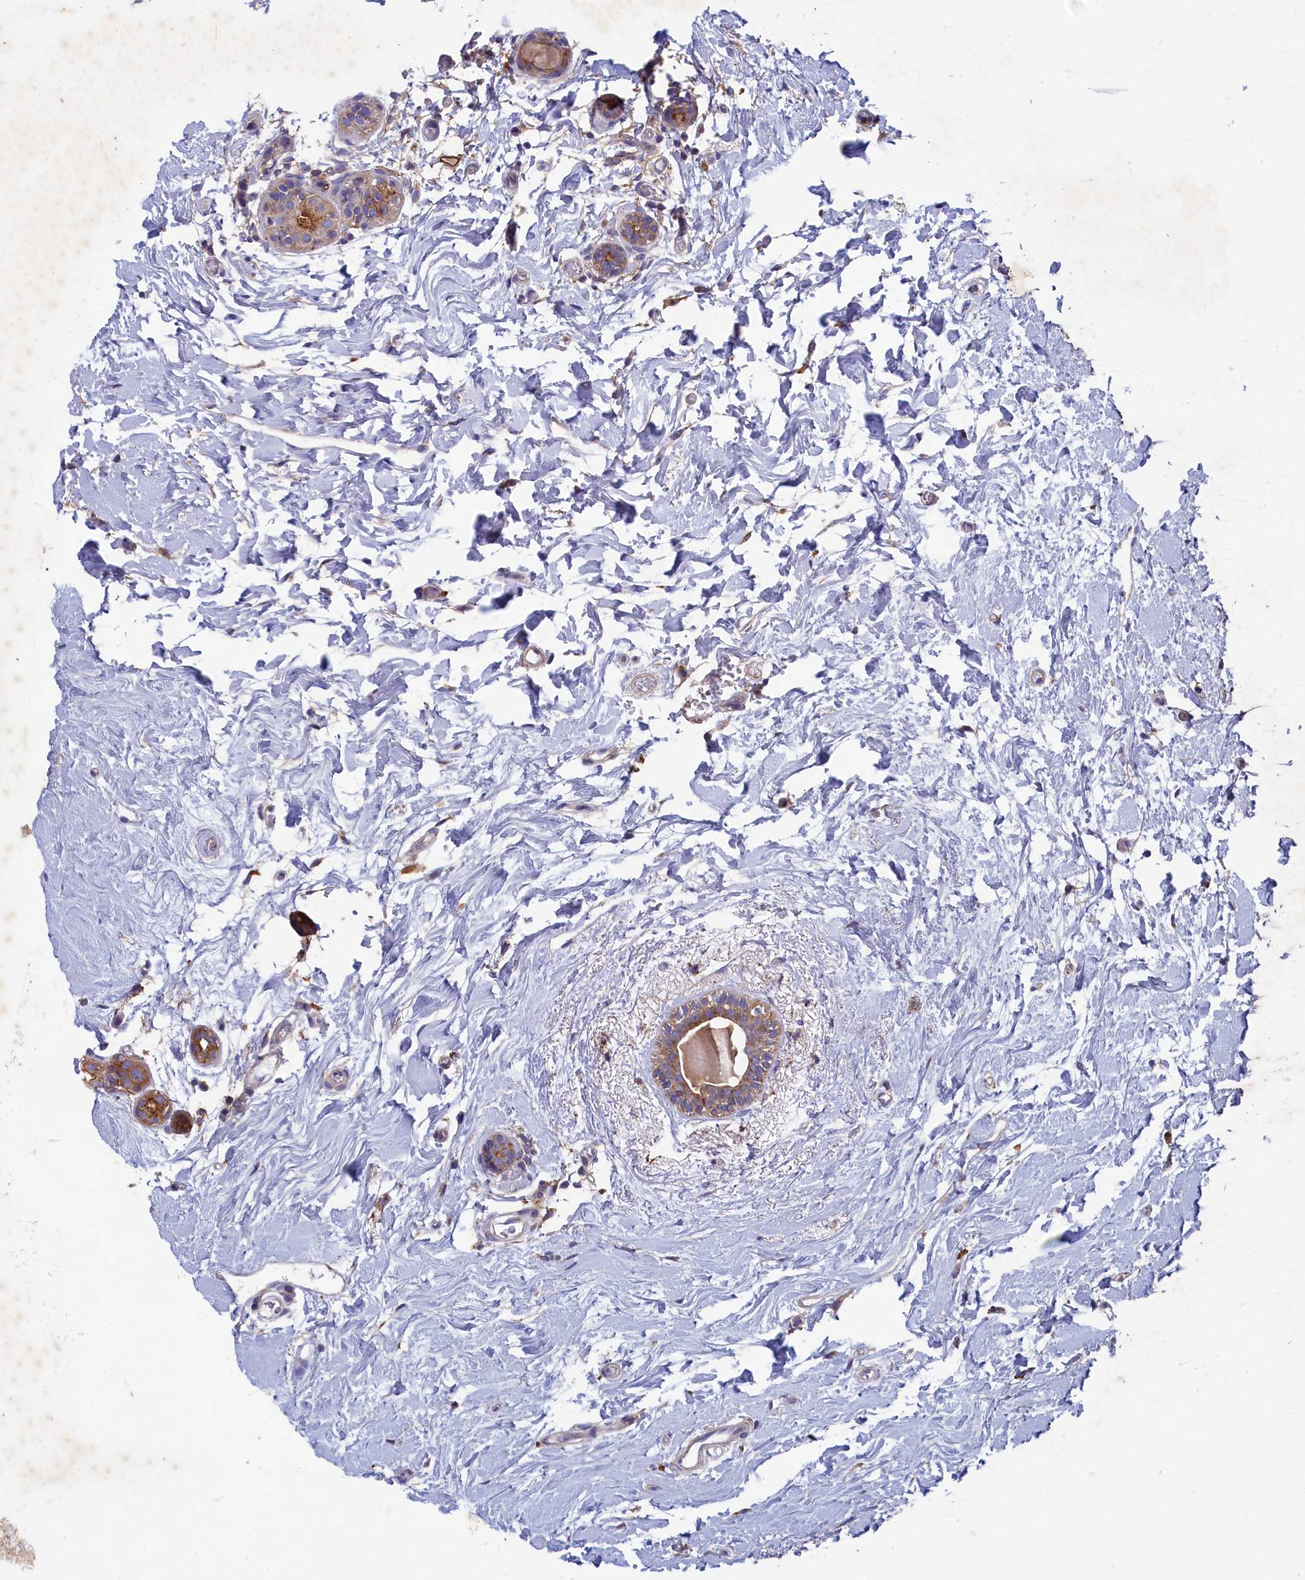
{"staining": {"intensity": "moderate", "quantity": ">75%", "location": "cytoplasmic/membranous"}, "tissue": "breast cancer", "cell_type": "Tumor cells", "image_type": "cancer", "snomed": [{"axis": "morphology", "description": "Normal tissue, NOS"}, {"axis": "morphology", "description": "Duct carcinoma"}, {"axis": "topography", "description": "Breast"}], "caption": "Breast invasive ductal carcinoma was stained to show a protein in brown. There is medium levels of moderate cytoplasmic/membranous expression in approximately >75% of tumor cells.", "gene": "SCAMP4", "patient": {"sex": "female", "age": 62}}